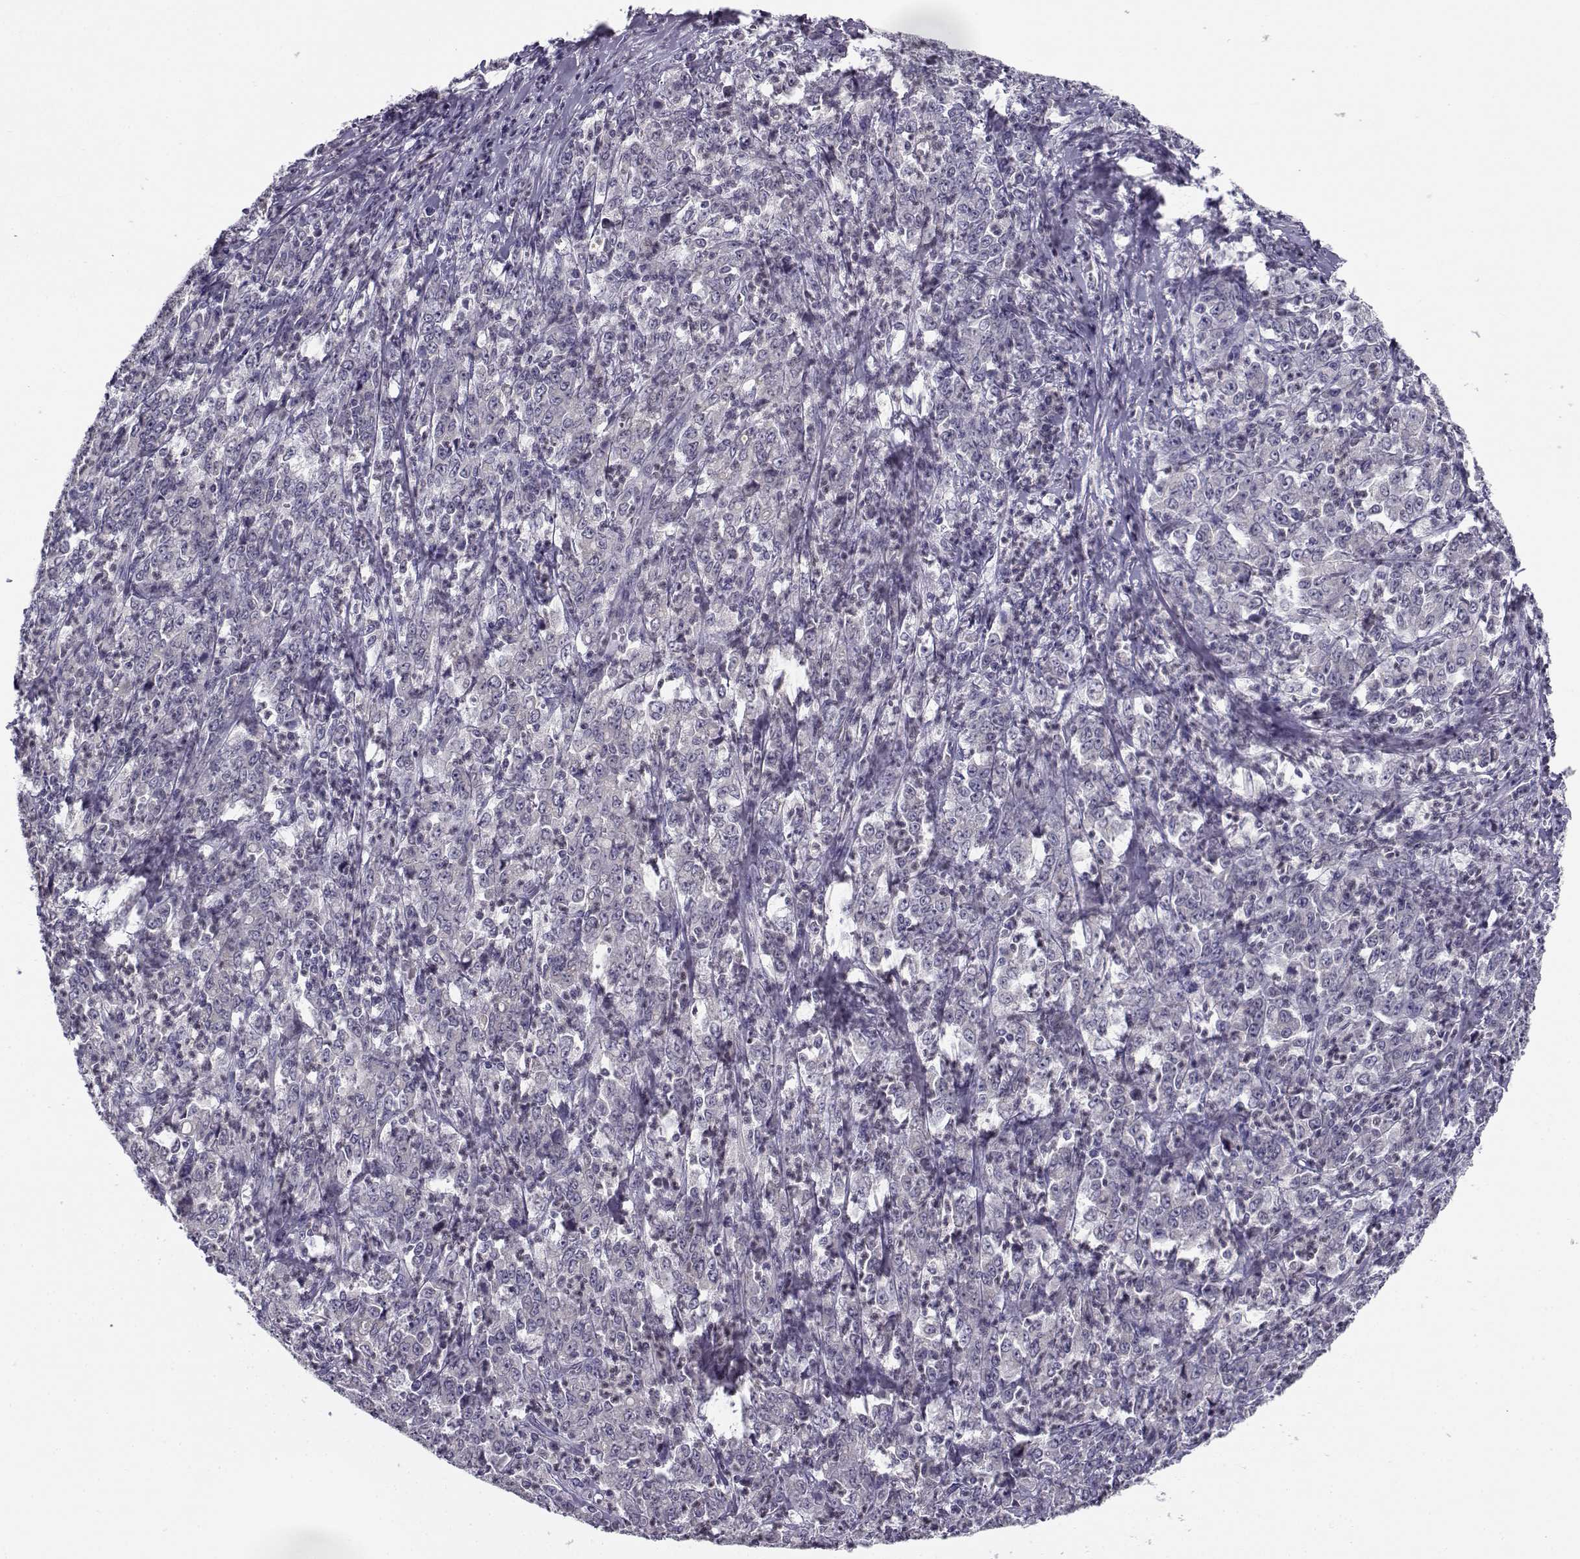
{"staining": {"intensity": "negative", "quantity": "none", "location": "none"}, "tissue": "stomach cancer", "cell_type": "Tumor cells", "image_type": "cancer", "snomed": [{"axis": "morphology", "description": "Adenocarcinoma, NOS"}, {"axis": "topography", "description": "Stomach, lower"}], "caption": "High magnification brightfield microscopy of stomach cancer stained with DAB (brown) and counterstained with hematoxylin (blue): tumor cells show no significant positivity. The staining was performed using DAB to visualize the protein expression in brown, while the nuclei were stained in blue with hematoxylin (Magnification: 20x).", "gene": "DDX25", "patient": {"sex": "female", "age": 71}}